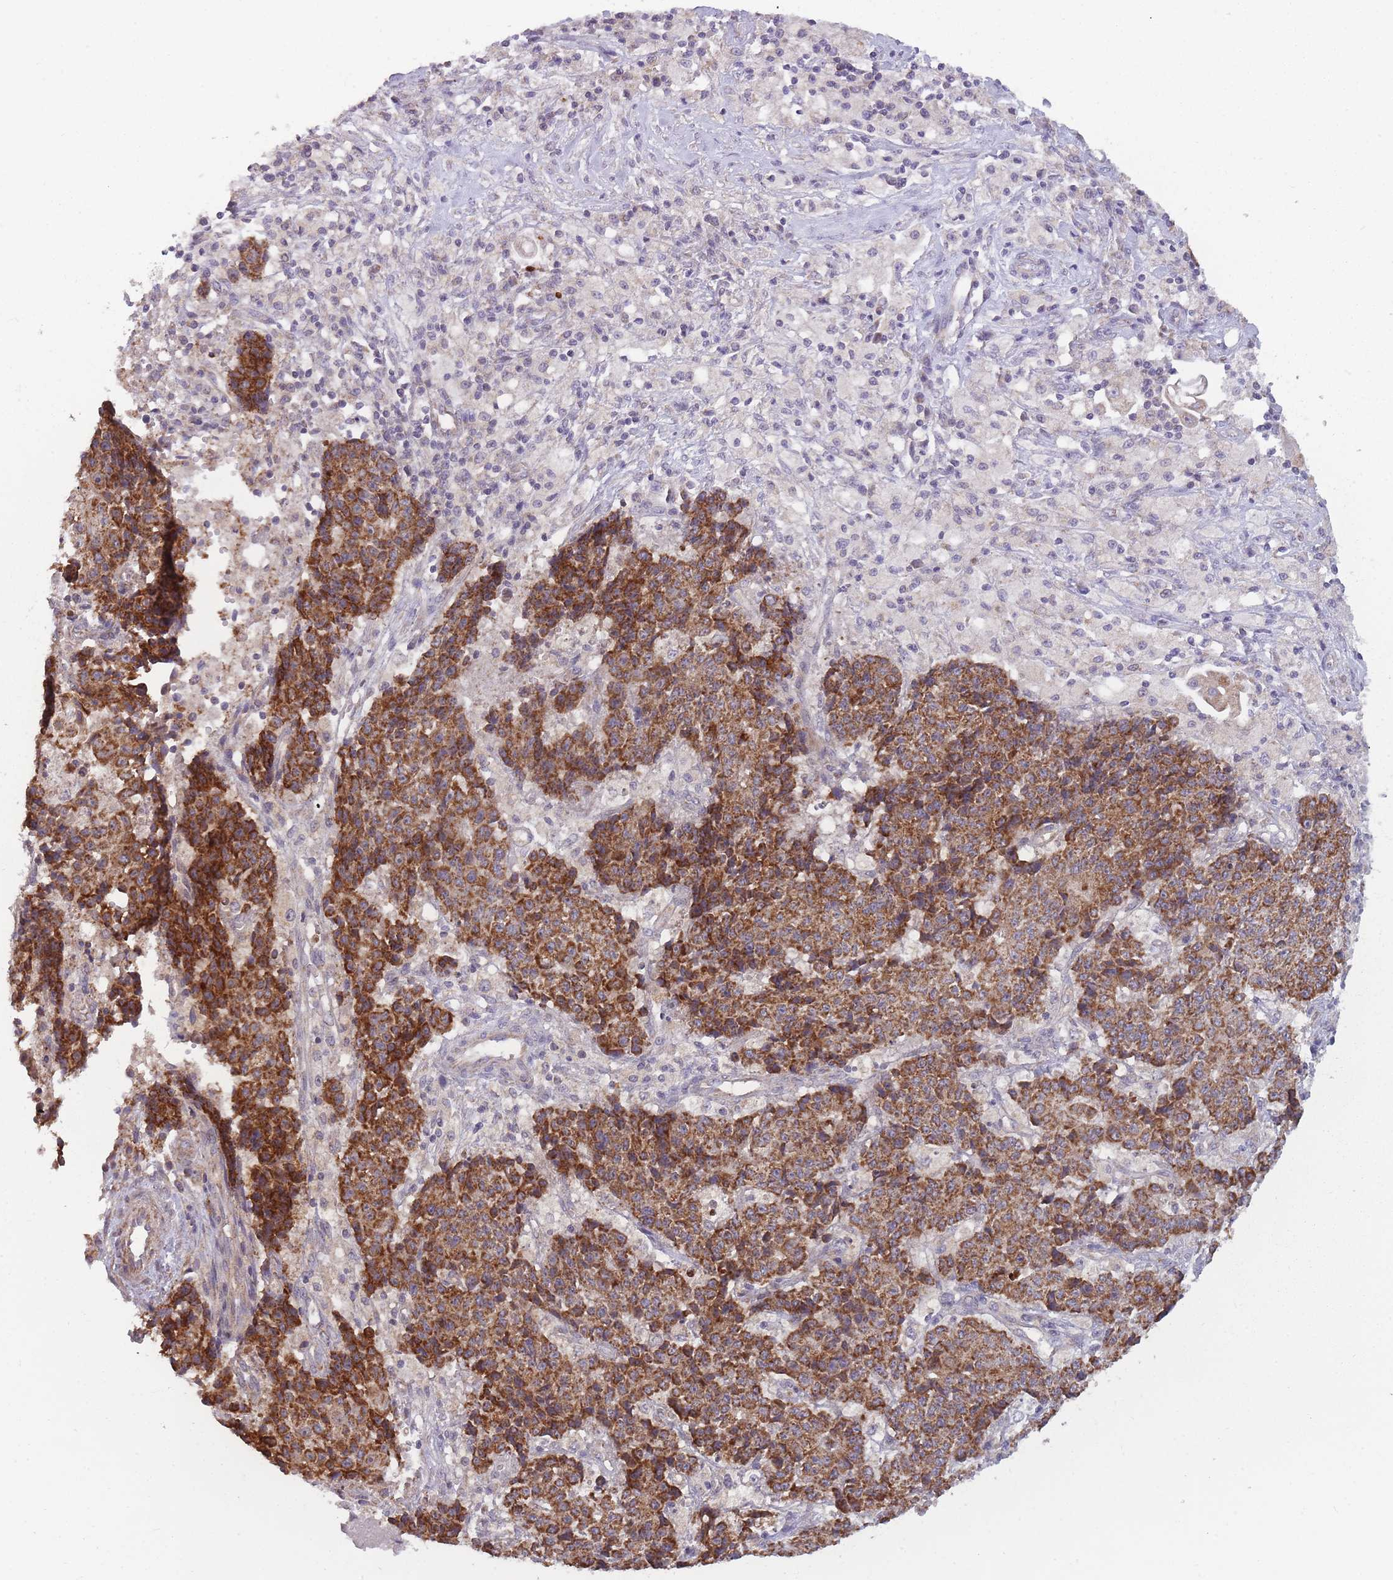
{"staining": {"intensity": "strong", "quantity": ">75%", "location": "cytoplasmic/membranous"}, "tissue": "ovarian cancer", "cell_type": "Tumor cells", "image_type": "cancer", "snomed": [{"axis": "morphology", "description": "Carcinoma, endometroid"}, {"axis": "topography", "description": "Ovary"}], "caption": "Endometroid carcinoma (ovarian) stained for a protein exhibits strong cytoplasmic/membranous positivity in tumor cells.", "gene": "MRPS18C", "patient": {"sex": "female", "age": 42}}